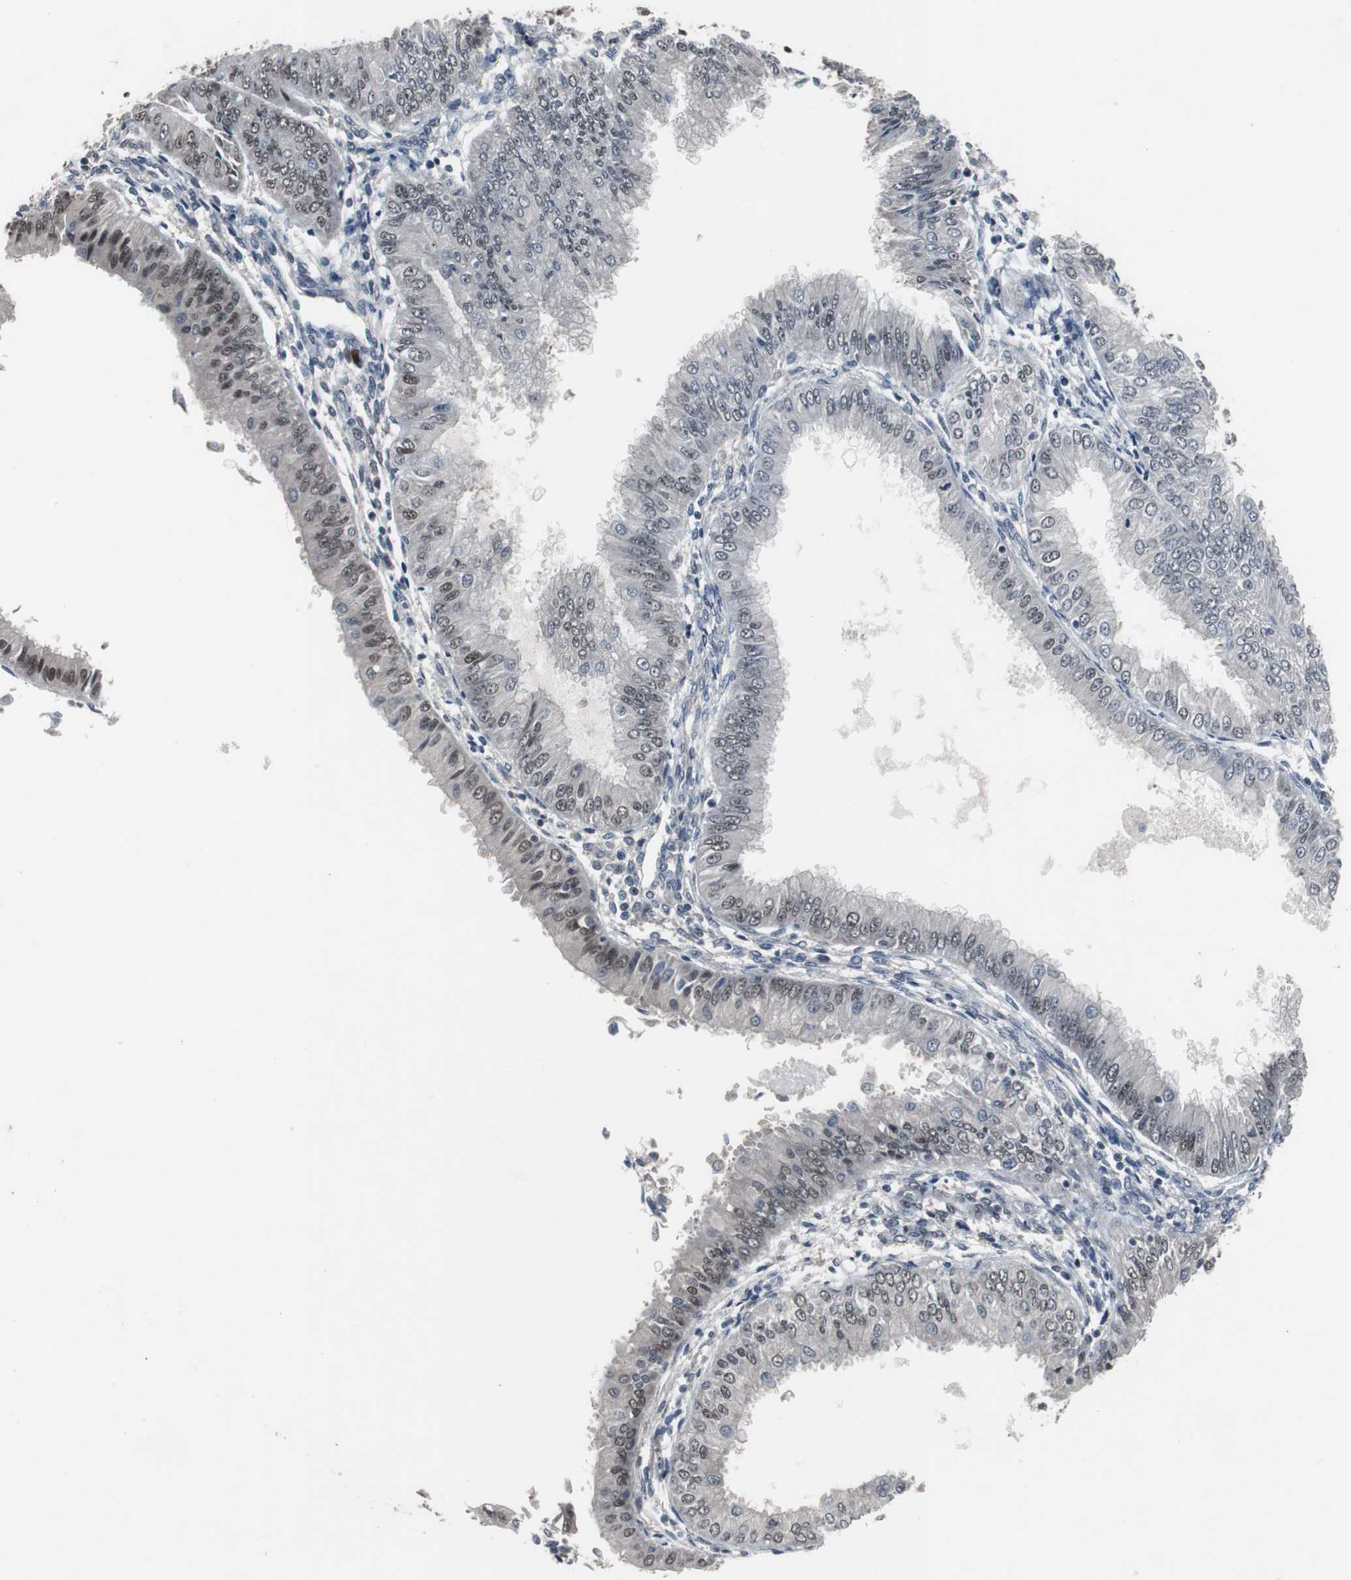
{"staining": {"intensity": "moderate", "quantity": "25%-75%", "location": "nuclear"}, "tissue": "endometrial cancer", "cell_type": "Tumor cells", "image_type": "cancer", "snomed": [{"axis": "morphology", "description": "Adenocarcinoma, NOS"}, {"axis": "topography", "description": "Endometrium"}], "caption": "Protein positivity by immunohistochemistry displays moderate nuclear staining in about 25%-75% of tumor cells in adenocarcinoma (endometrial).", "gene": "FOXP4", "patient": {"sex": "female", "age": 53}}